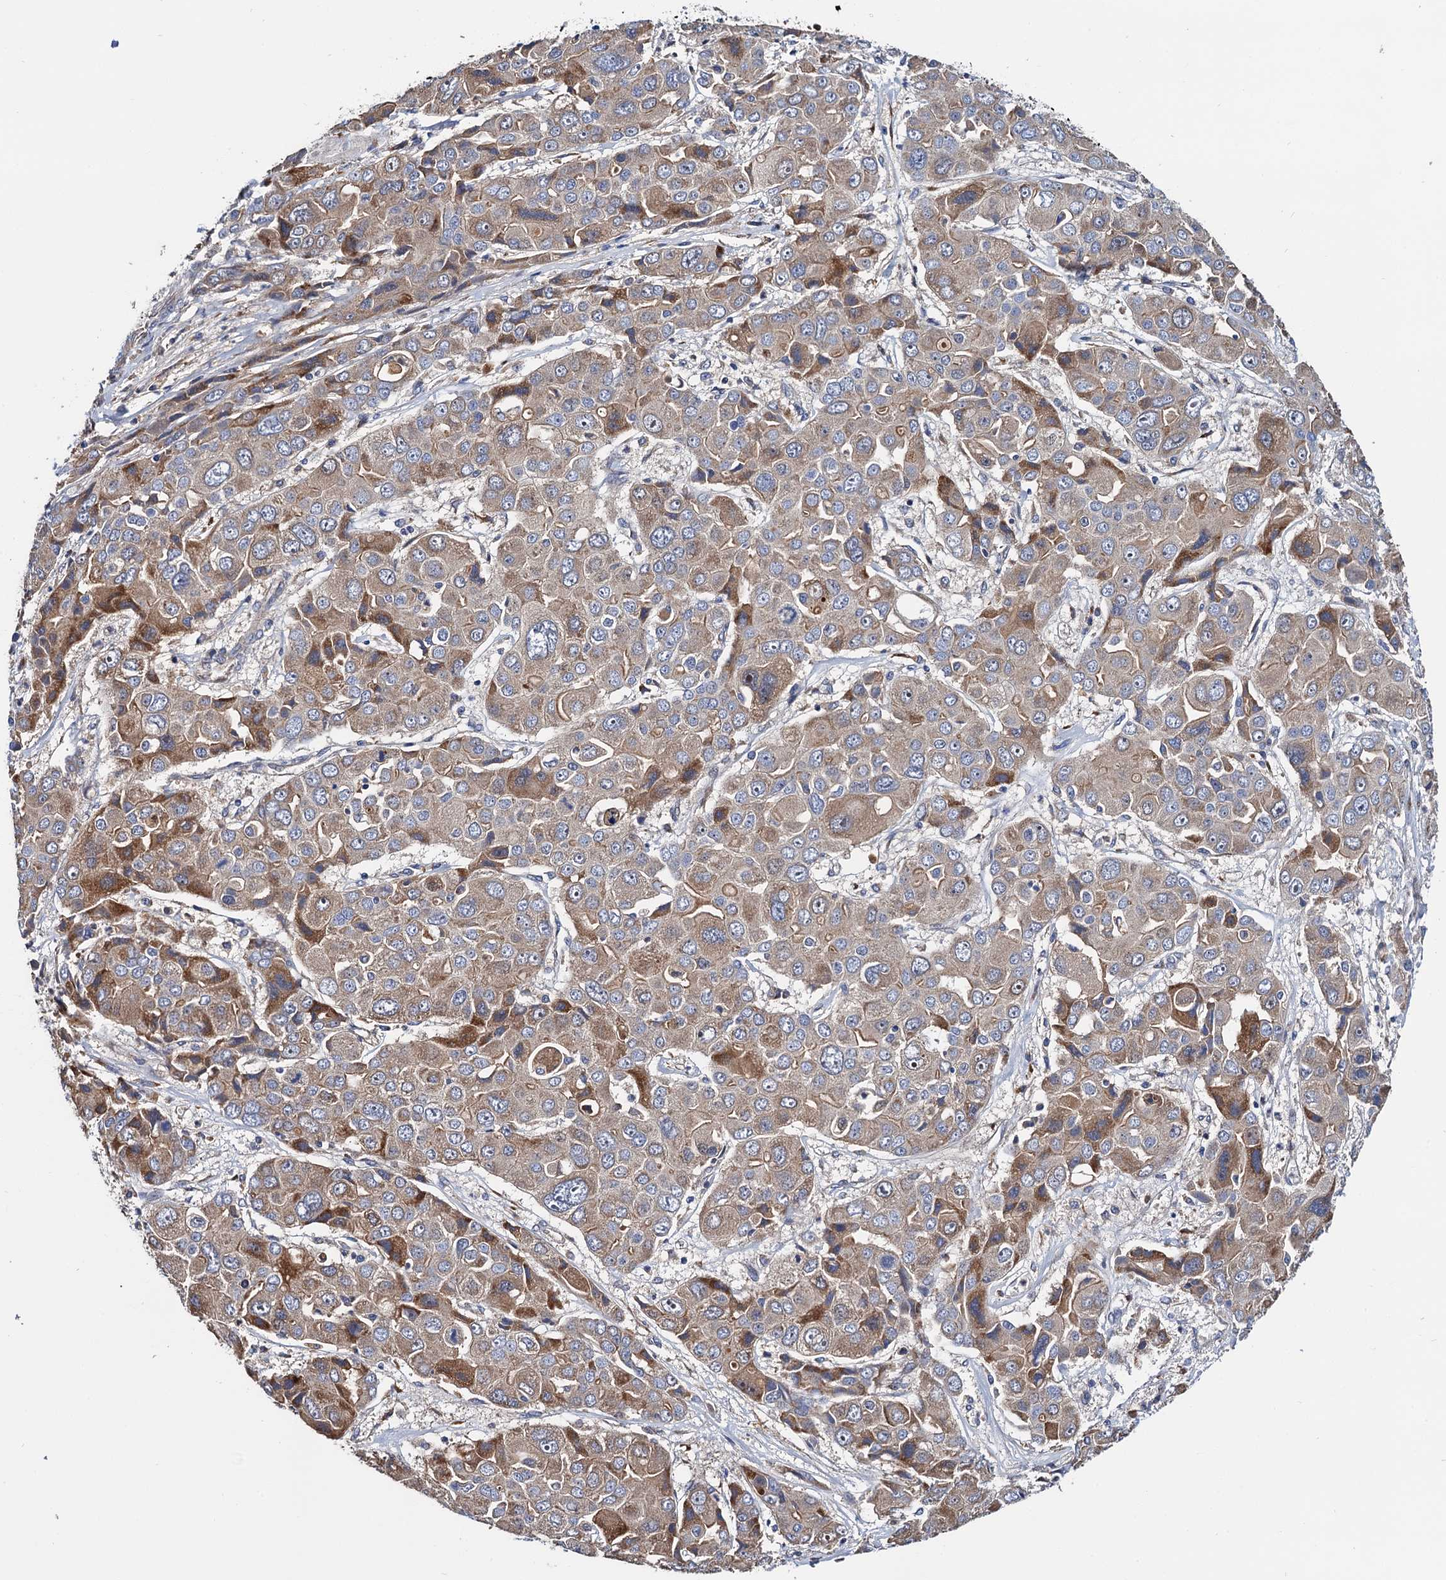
{"staining": {"intensity": "moderate", "quantity": "<25%", "location": "cytoplasmic/membranous"}, "tissue": "liver cancer", "cell_type": "Tumor cells", "image_type": "cancer", "snomed": [{"axis": "morphology", "description": "Cholangiocarcinoma"}, {"axis": "topography", "description": "Liver"}], "caption": "Brown immunohistochemical staining in human liver cancer shows moderate cytoplasmic/membranous expression in approximately <25% of tumor cells.", "gene": "TRMT112", "patient": {"sex": "male", "age": 67}}